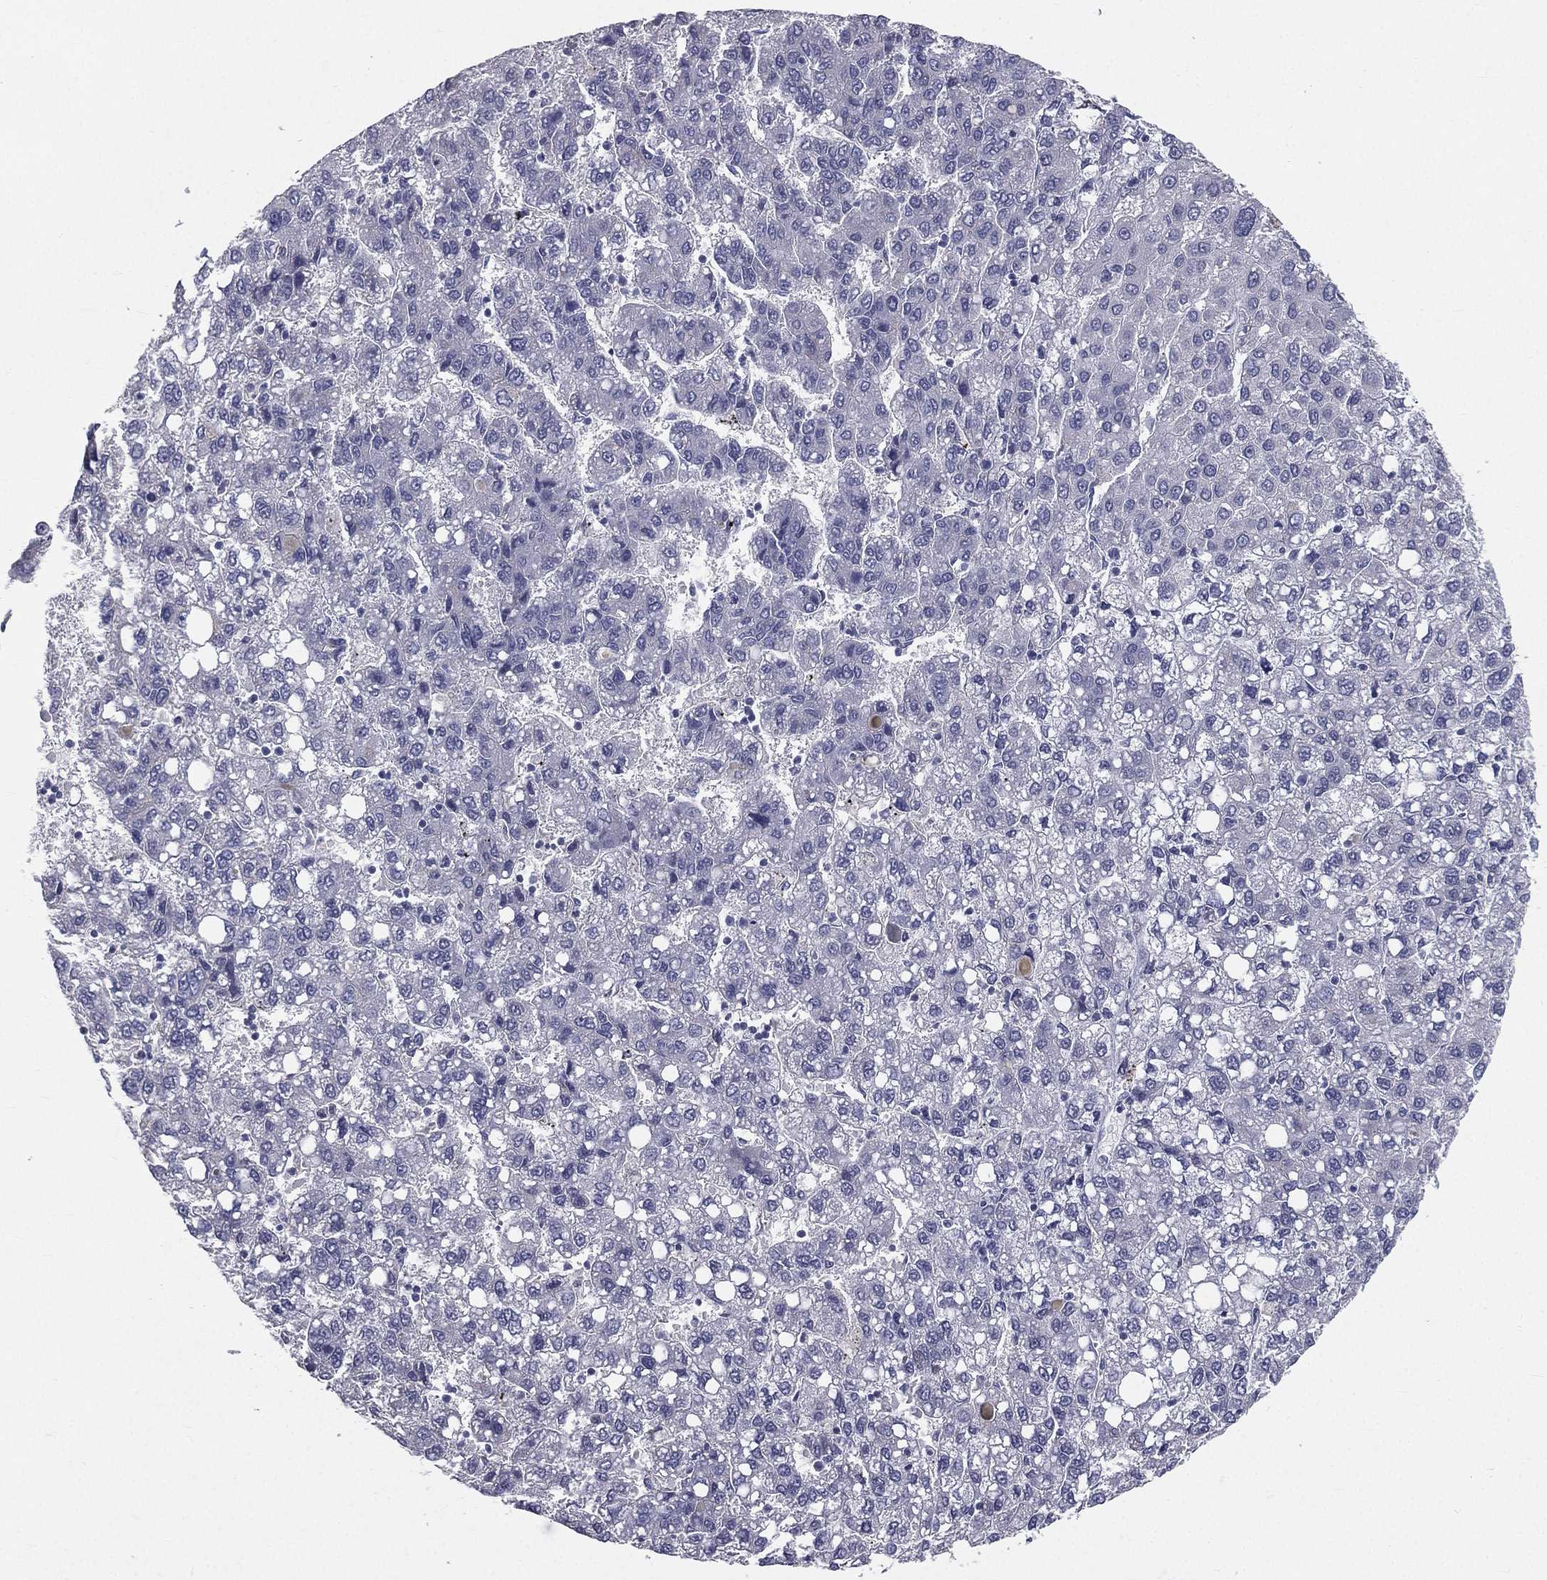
{"staining": {"intensity": "negative", "quantity": "none", "location": "none"}, "tissue": "liver cancer", "cell_type": "Tumor cells", "image_type": "cancer", "snomed": [{"axis": "morphology", "description": "Carcinoma, Hepatocellular, NOS"}, {"axis": "topography", "description": "Liver"}], "caption": "High power microscopy image of an IHC histopathology image of hepatocellular carcinoma (liver), revealing no significant expression in tumor cells.", "gene": "MUC13", "patient": {"sex": "female", "age": 82}}